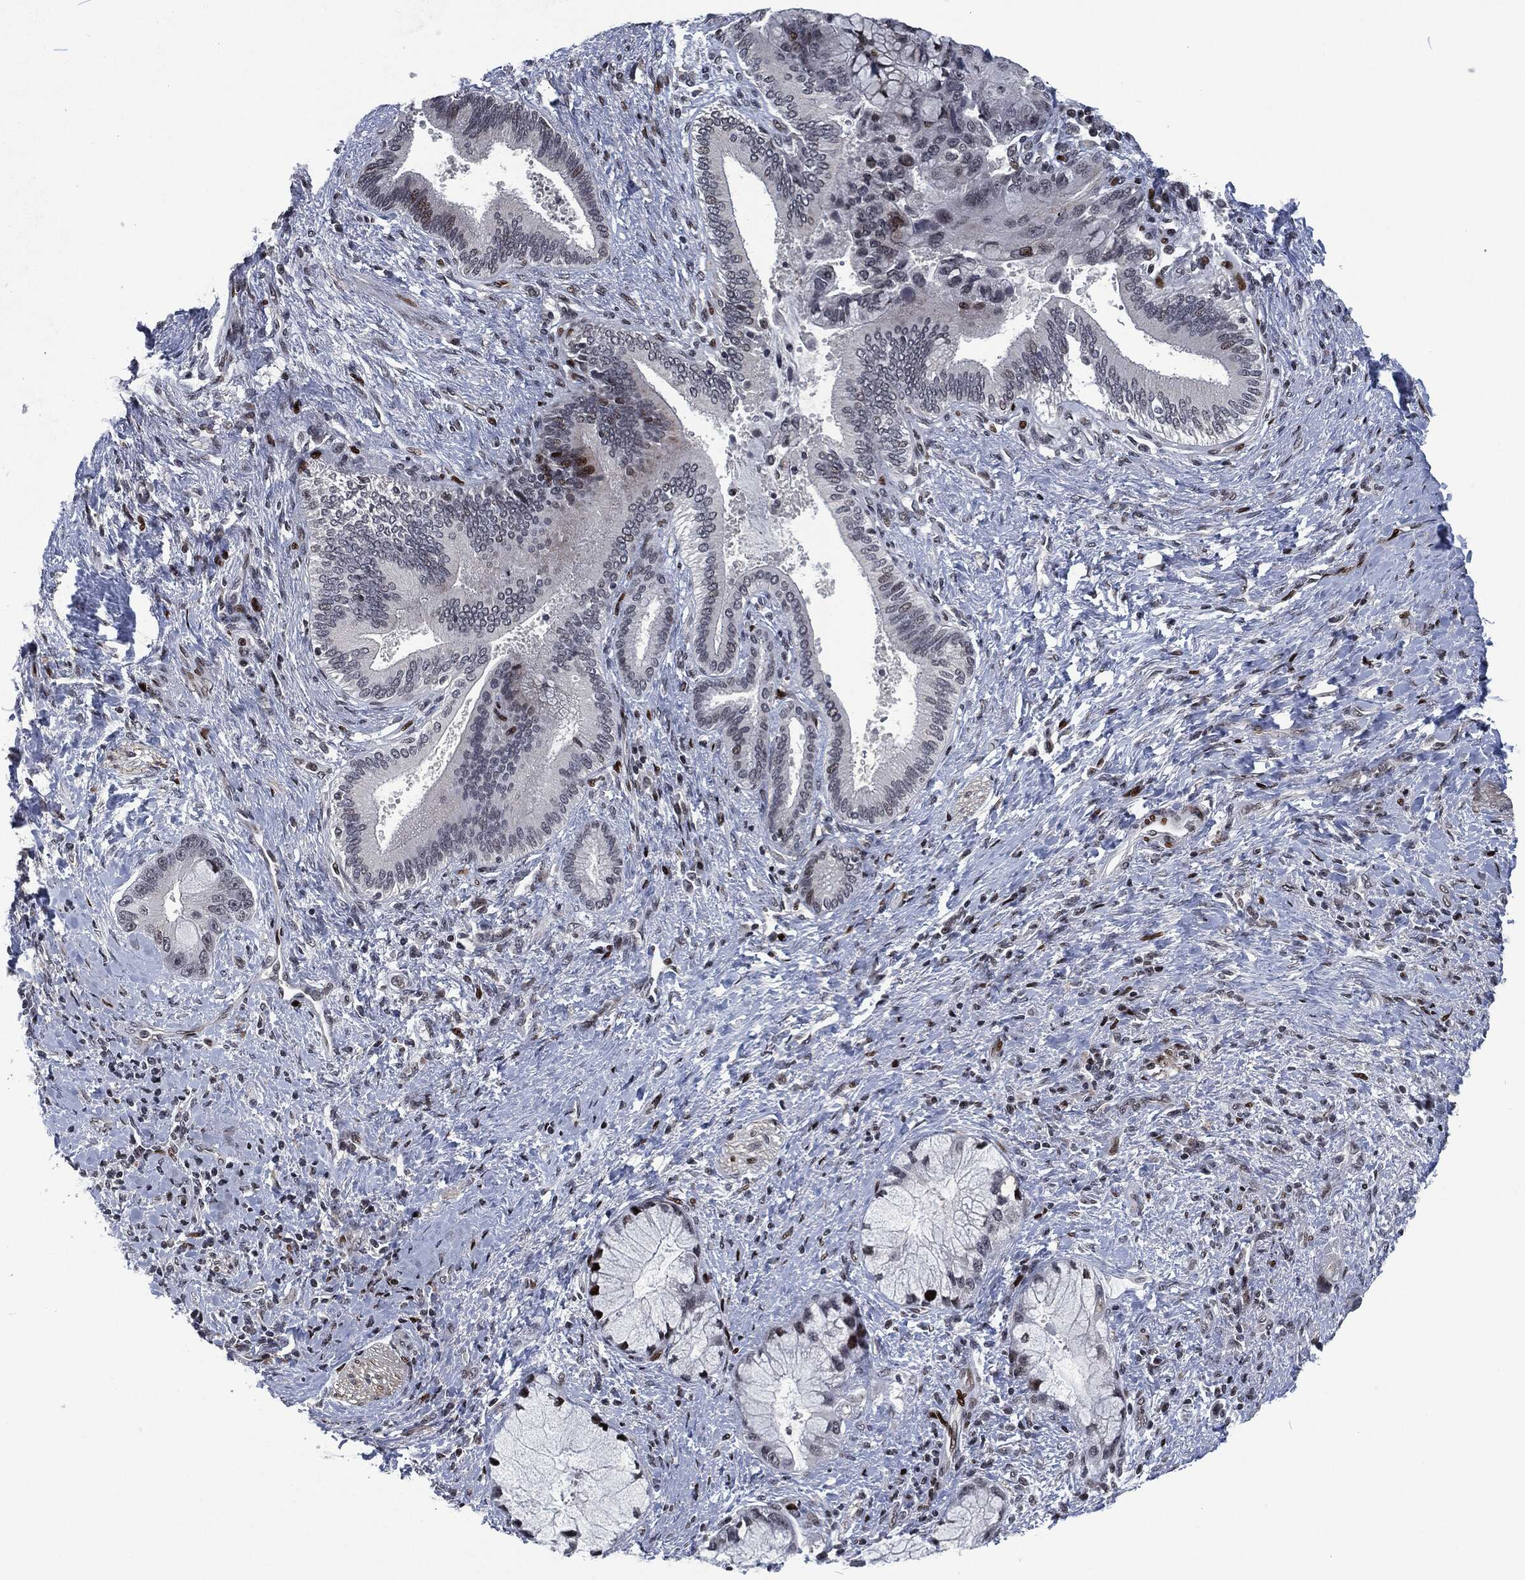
{"staining": {"intensity": "negative", "quantity": "none", "location": "none"}, "tissue": "liver cancer", "cell_type": "Tumor cells", "image_type": "cancer", "snomed": [{"axis": "morphology", "description": "Normal tissue, NOS"}, {"axis": "morphology", "description": "Cholangiocarcinoma"}, {"axis": "topography", "description": "Liver"}, {"axis": "topography", "description": "Peripheral nerve tissue"}], "caption": "Histopathology image shows no protein staining in tumor cells of liver cancer tissue. The staining was performed using DAB (3,3'-diaminobenzidine) to visualize the protein expression in brown, while the nuclei were stained in blue with hematoxylin (Magnification: 20x).", "gene": "EGFR", "patient": {"sex": "male", "age": 50}}